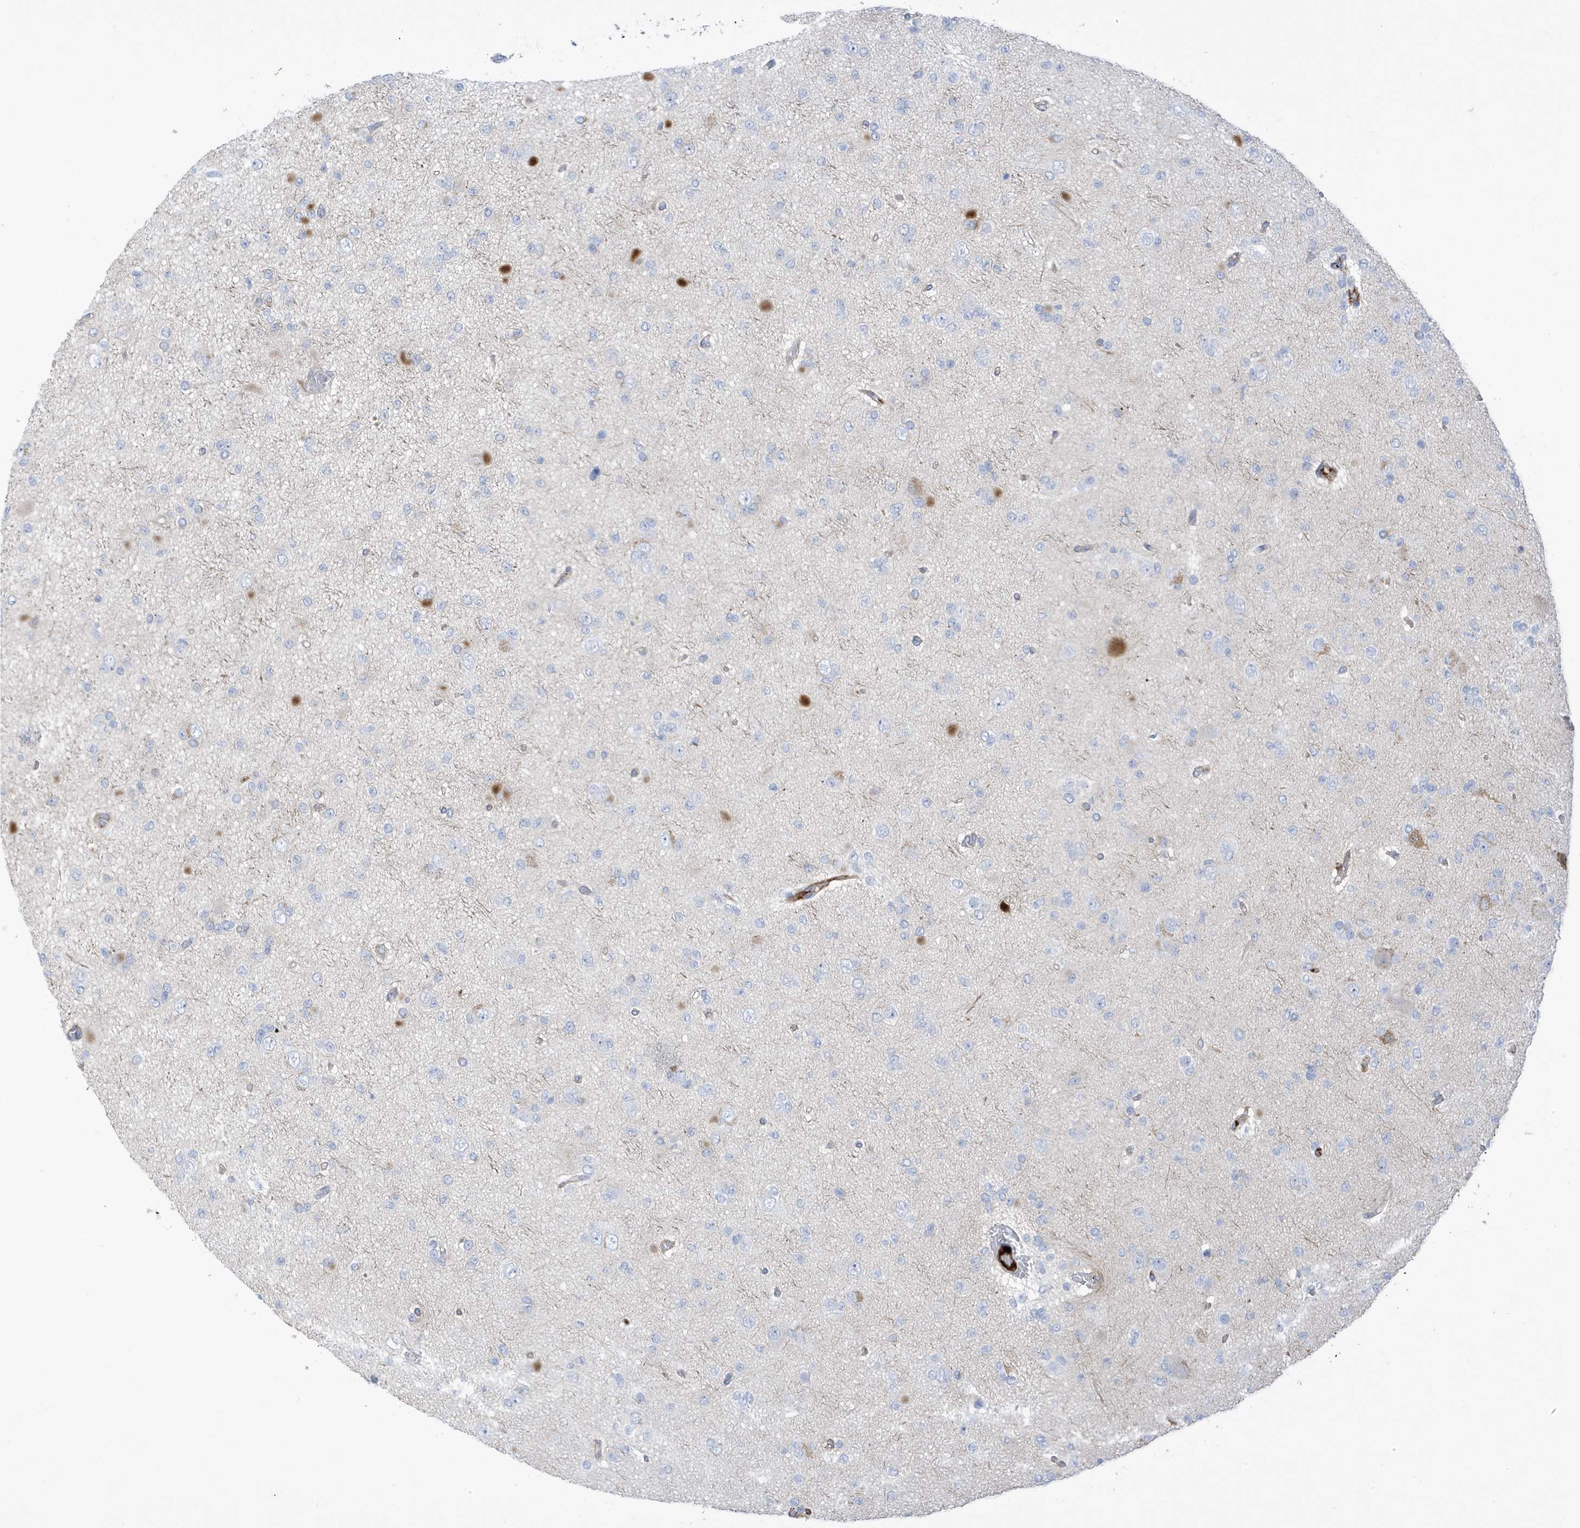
{"staining": {"intensity": "negative", "quantity": "none", "location": "none"}, "tissue": "glioma", "cell_type": "Tumor cells", "image_type": "cancer", "snomed": [{"axis": "morphology", "description": "Glioma, malignant, Low grade"}, {"axis": "topography", "description": "Brain"}], "caption": "Immunohistochemistry (IHC) of human glioma reveals no staining in tumor cells.", "gene": "ATP13A5", "patient": {"sex": "female", "age": 22}}